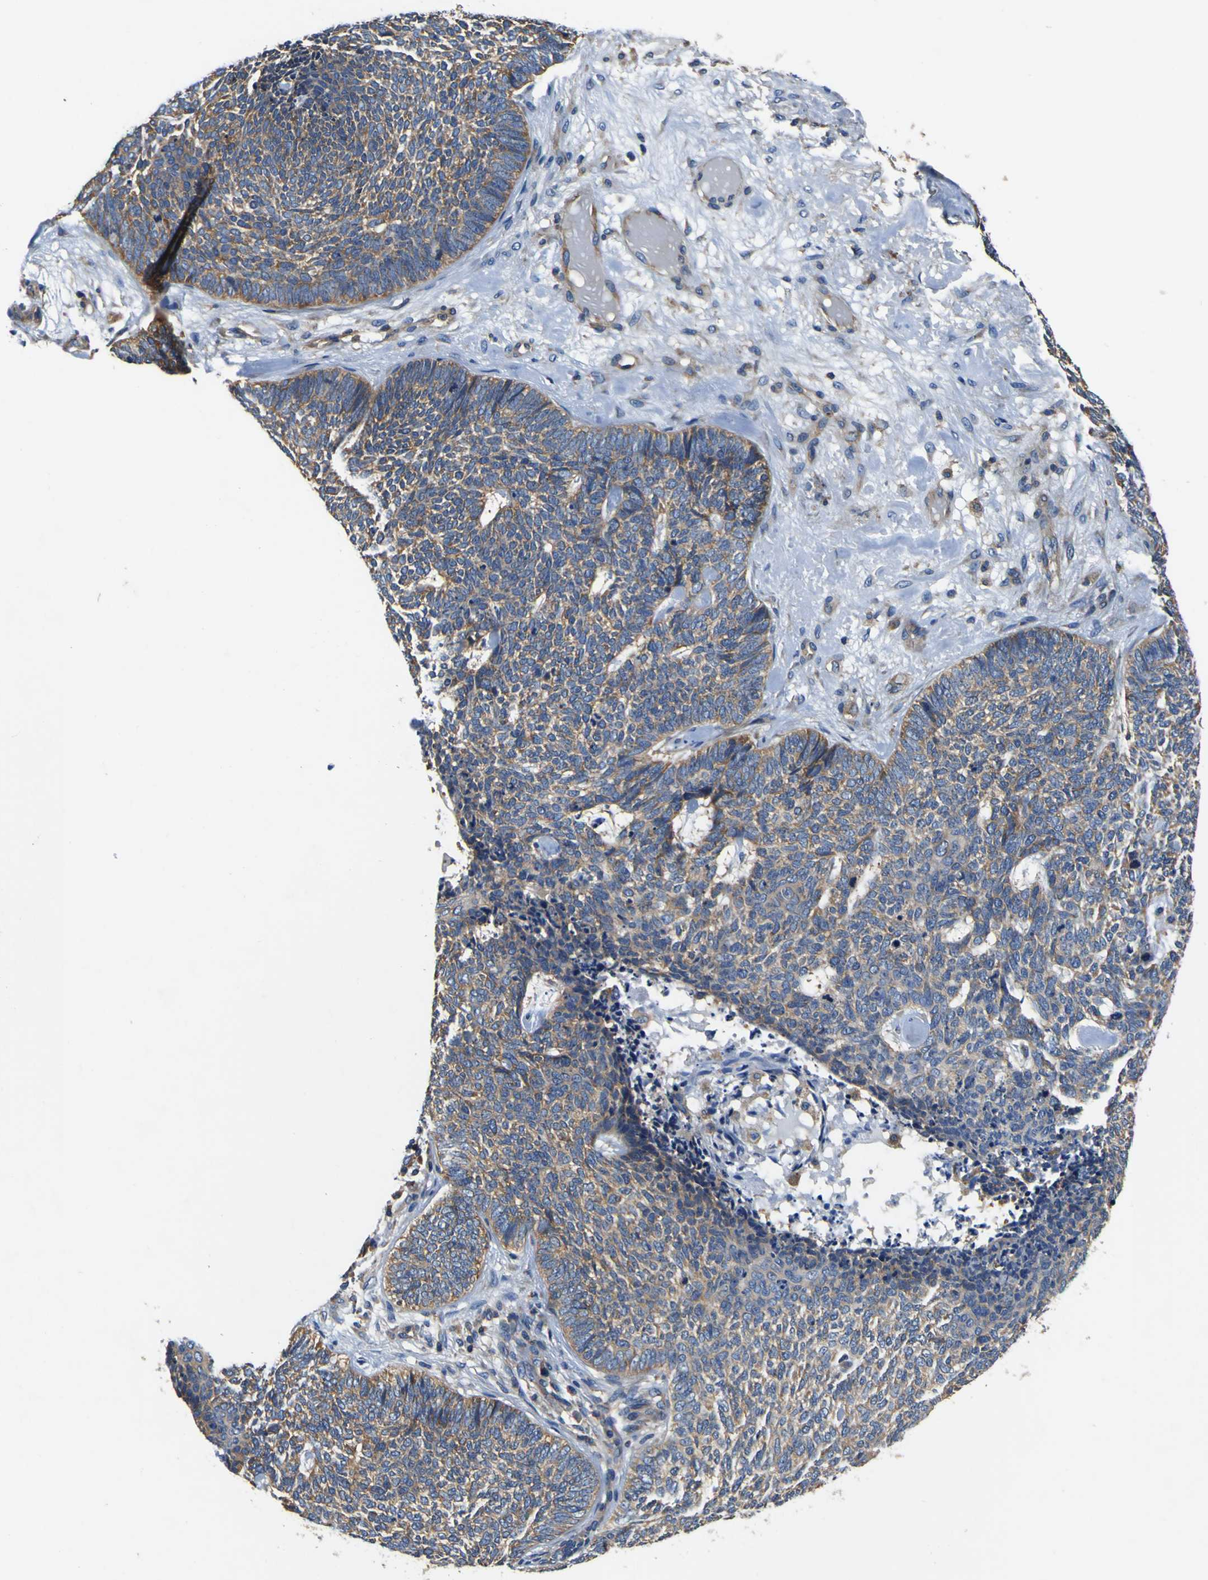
{"staining": {"intensity": "weak", "quantity": ">75%", "location": "cytoplasmic/membranous"}, "tissue": "skin cancer", "cell_type": "Tumor cells", "image_type": "cancer", "snomed": [{"axis": "morphology", "description": "Basal cell carcinoma"}, {"axis": "topography", "description": "Skin"}], "caption": "Immunohistochemistry of skin basal cell carcinoma displays low levels of weak cytoplasmic/membranous staining in approximately >75% of tumor cells.", "gene": "CNR2", "patient": {"sex": "female", "age": 84}}